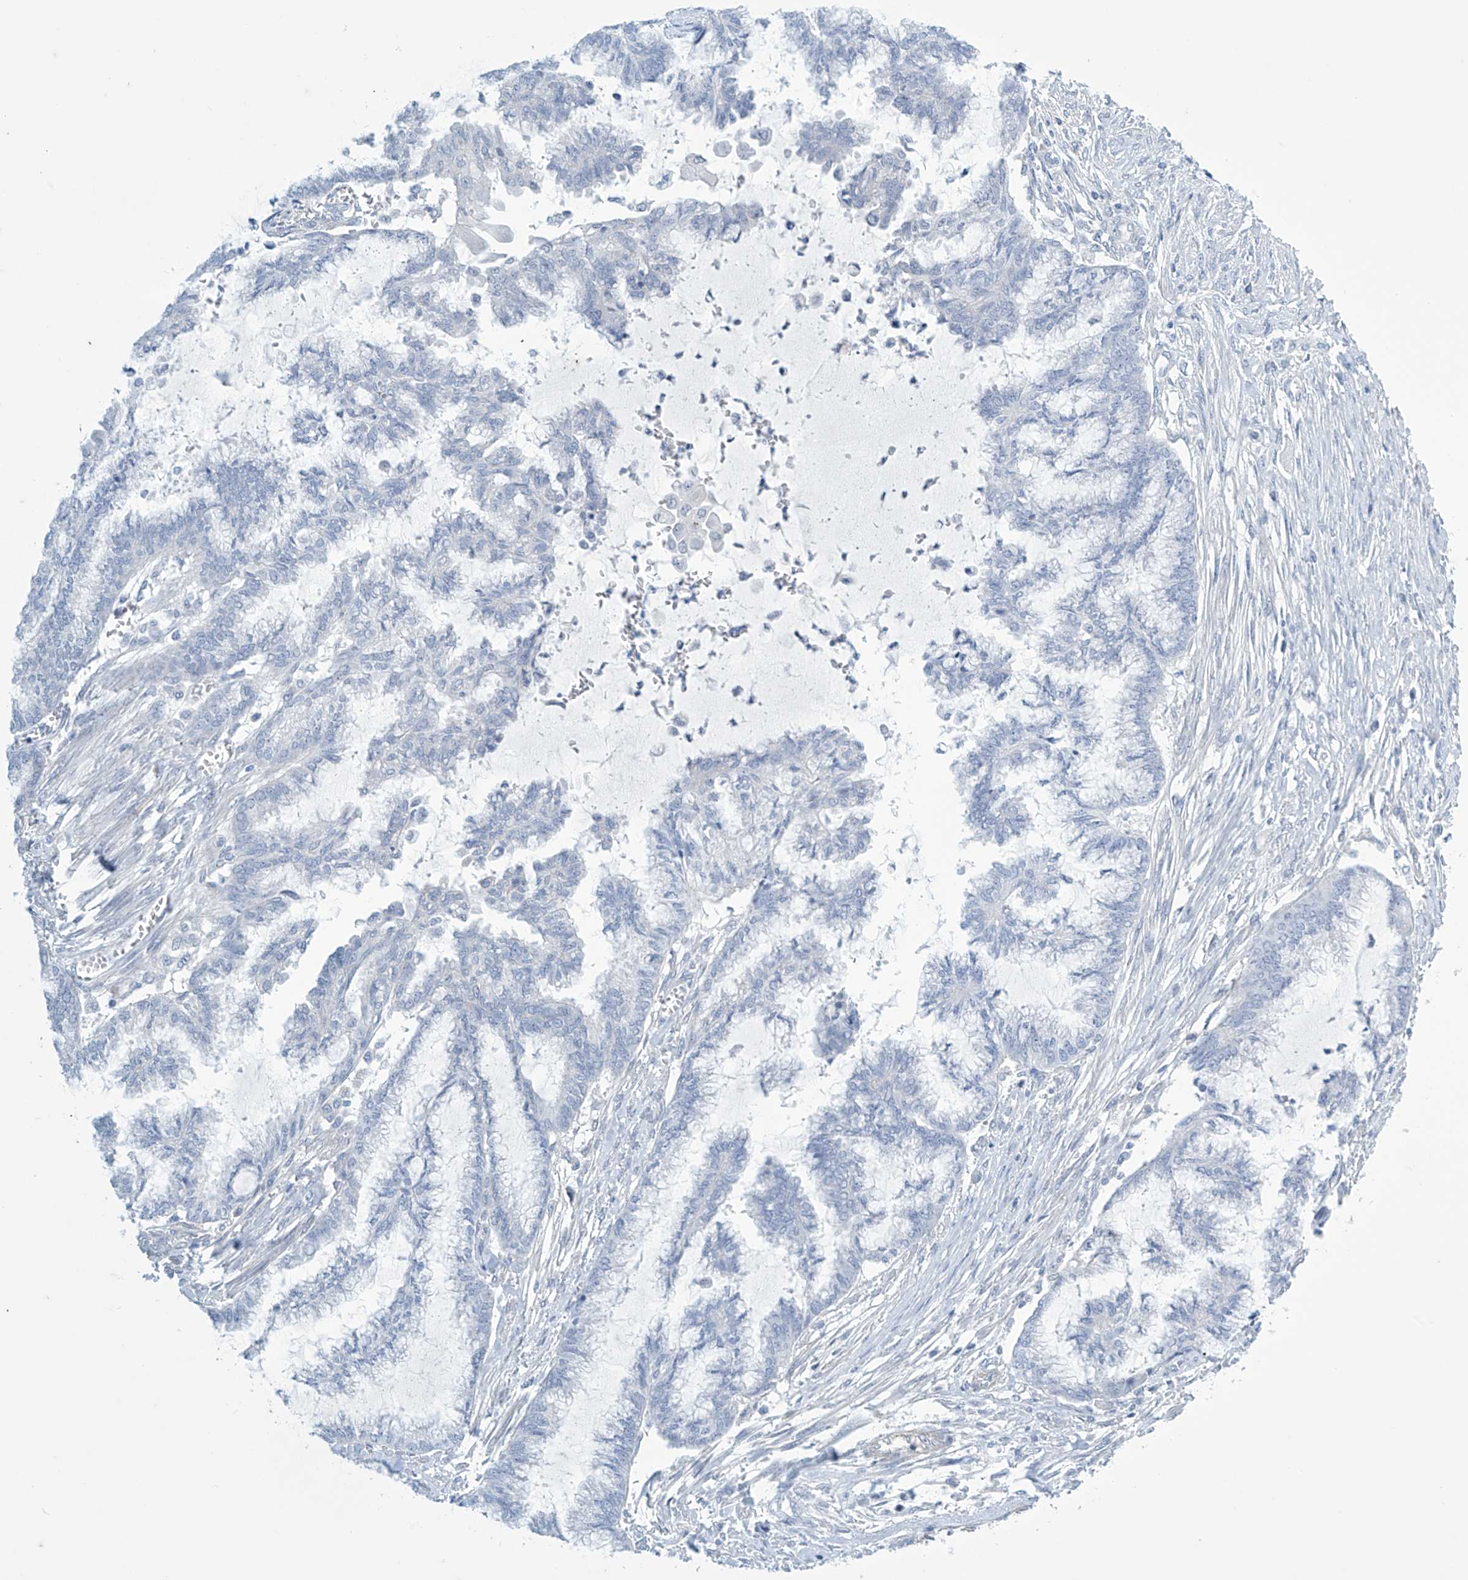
{"staining": {"intensity": "negative", "quantity": "none", "location": "none"}, "tissue": "endometrial cancer", "cell_type": "Tumor cells", "image_type": "cancer", "snomed": [{"axis": "morphology", "description": "Adenocarcinoma, NOS"}, {"axis": "topography", "description": "Endometrium"}], "caption": "An image of endometrial cancer stained for a protein exhibits no brown staining in tumor cells.", "gene": "SLC35A5", "patient": {"sex": "female", "age": 86}}